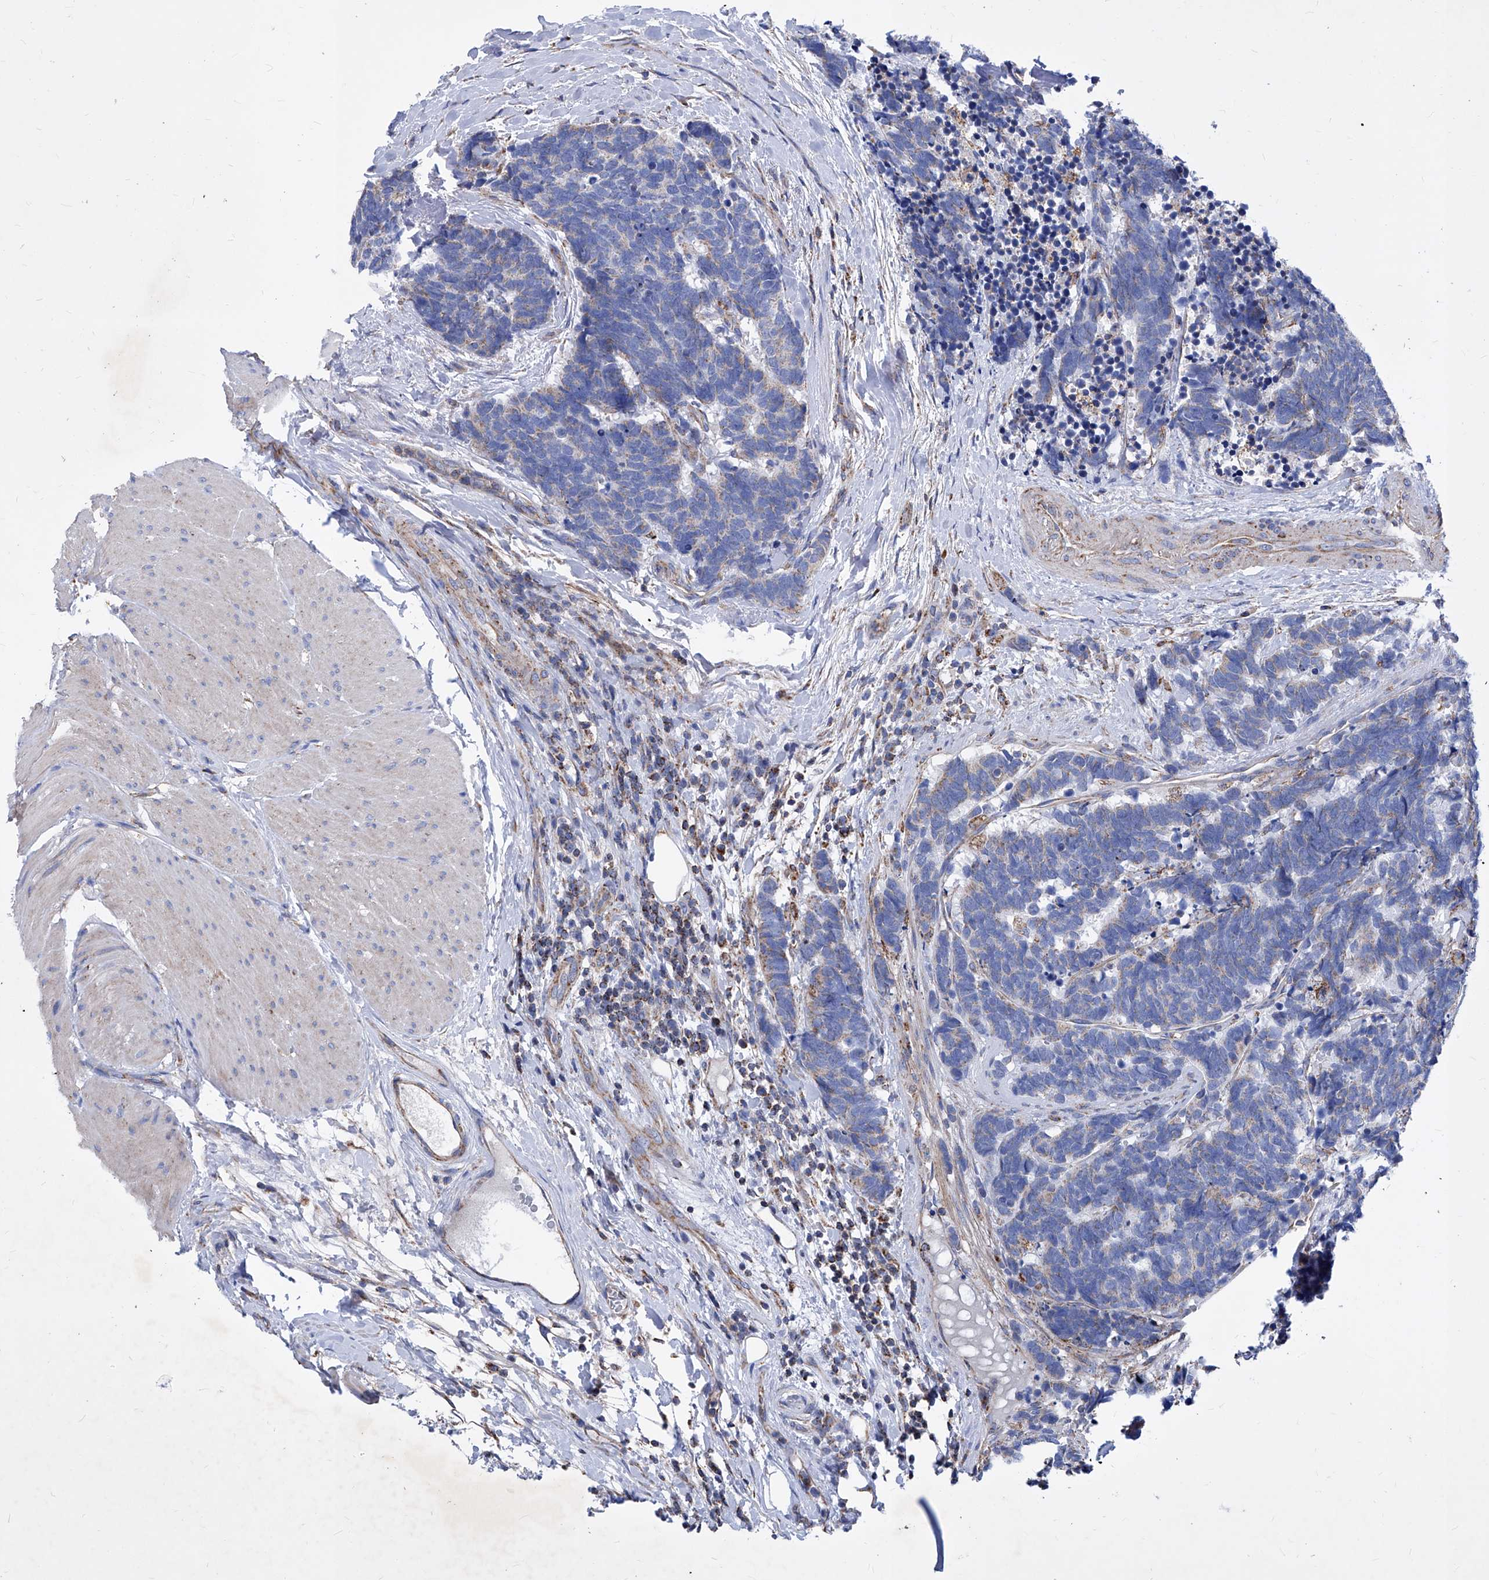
{"staining": {"intensity": "weak", "quantity": "25%-75%", "location": "cytoplasmic/membranous"}, "tissue": "carcinoid", "cell_type": "Tumor cells", "image_type": "cancer", "snomed": [{"axis": "morphology", "description": "Carcinoma, NOS"}, {"axis": "morphology", "description": "Carcinoid, malignant, NOS"}, {"axis": "topography", "description": "Urinary bladder"}], "caption": "Malignant carcinoid stained with immunohistochemistry displays weak cytoplasmic/membranous positivity in approximately 25%-75% of tumor cells.", "gene": "HRNR", "patient": {"sex": "male", "age": 57}}